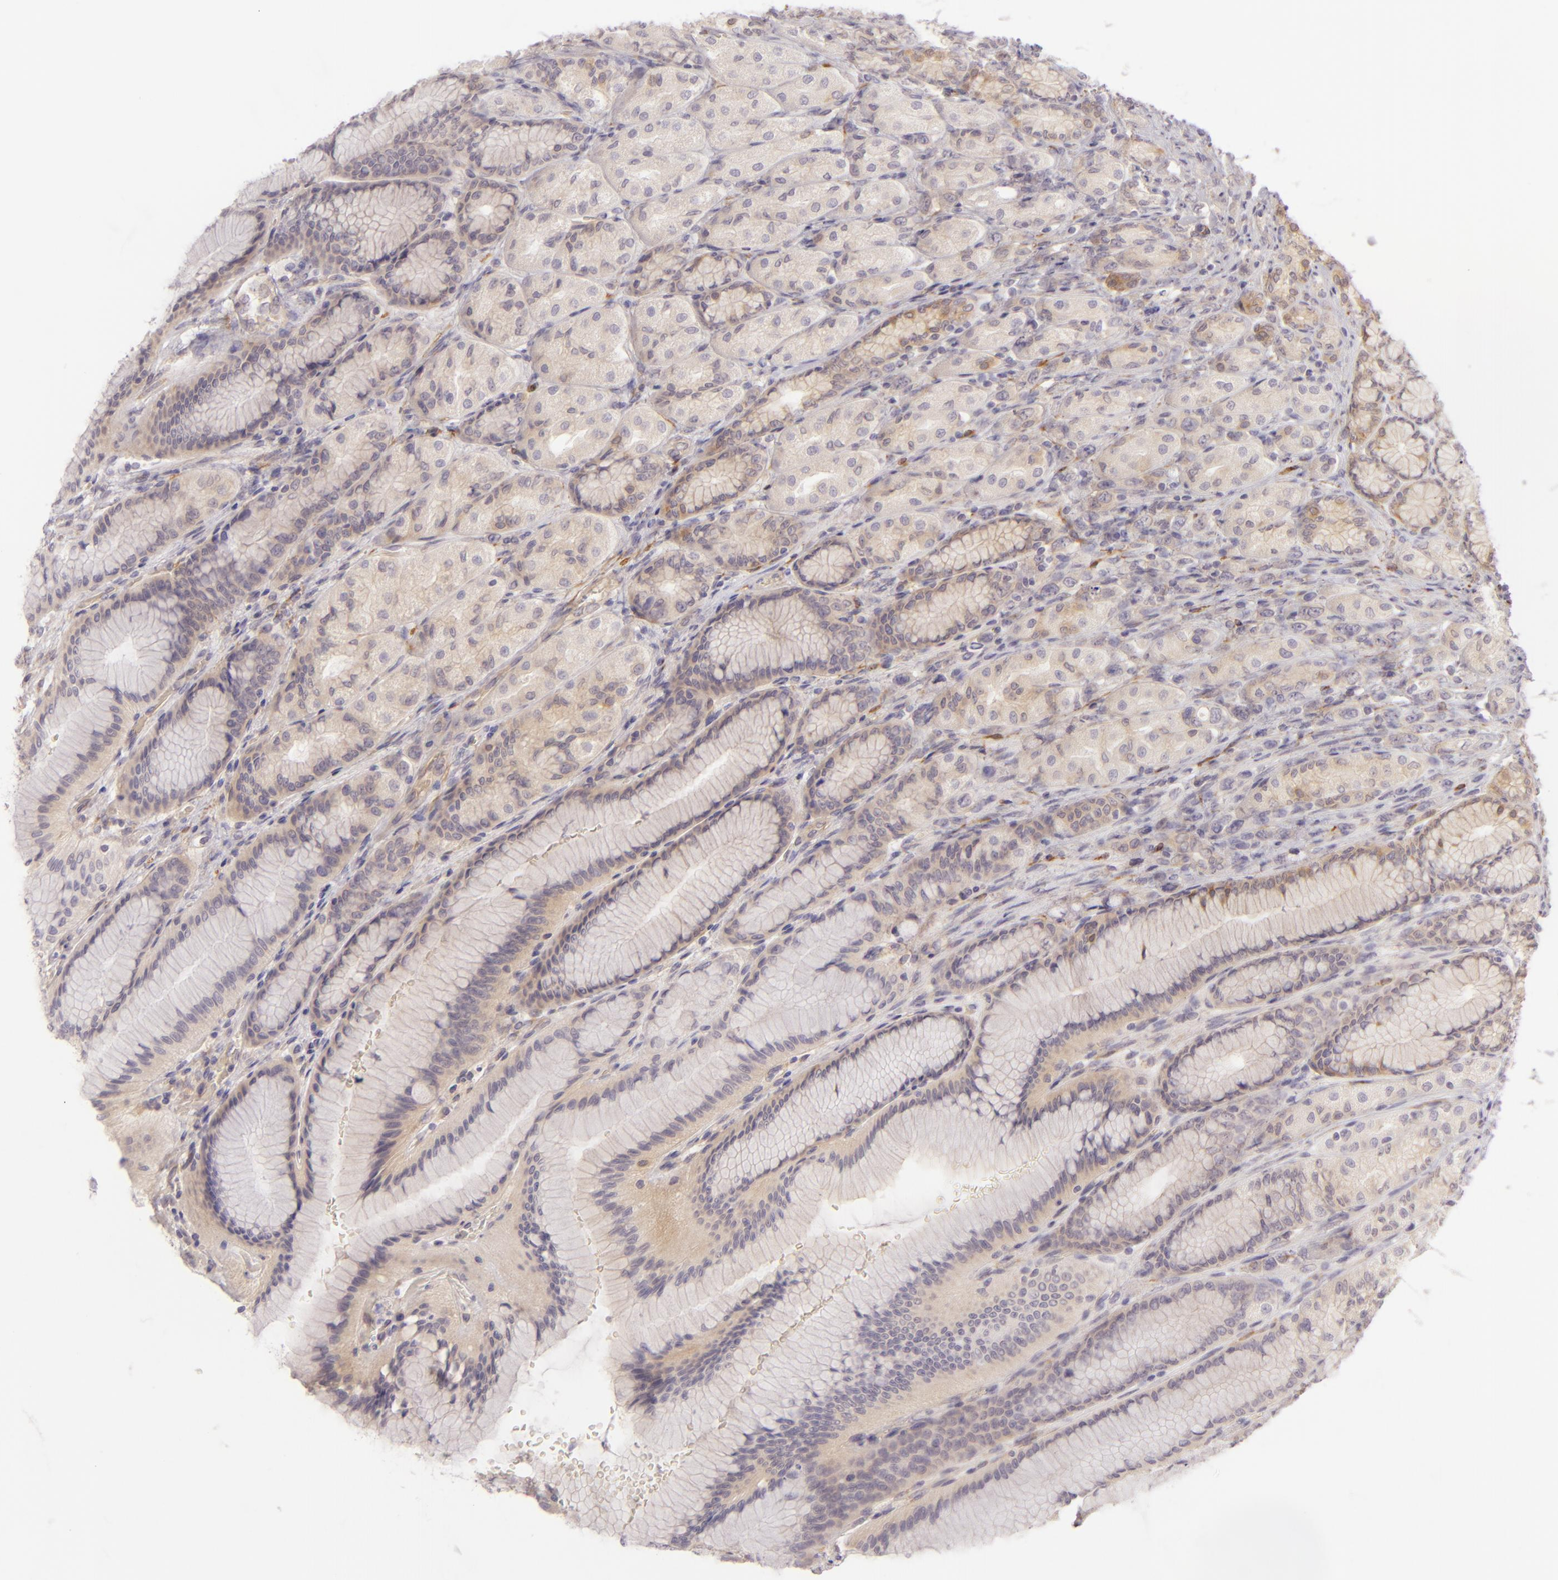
{"staining": {"intensity": "weak", "quantity": ">75%", "location": "cytoplasmic/membranous"}, "tissue": "stomach", "cell_type": "Glandular cells", "image_type": "normal", "snomed": [{"axis": "morphology", "description": "Normal tissue, NOS"}, {"axis": "morphology", "description": "Adenocarcinoma, NOS"}, {"axis": "topography", "description": "Stomach"}, {"axis": "topography", "description": "Stomach, lower"}], "caption": "Protein staining shows weak cytoplasmic/membranous positivity in about >75% of glandular cells in unremarkable stomach. Nuclei are stained in blue.", "gene": "ZC3H7B", "patient": {"sex": "female", "age": 65}}